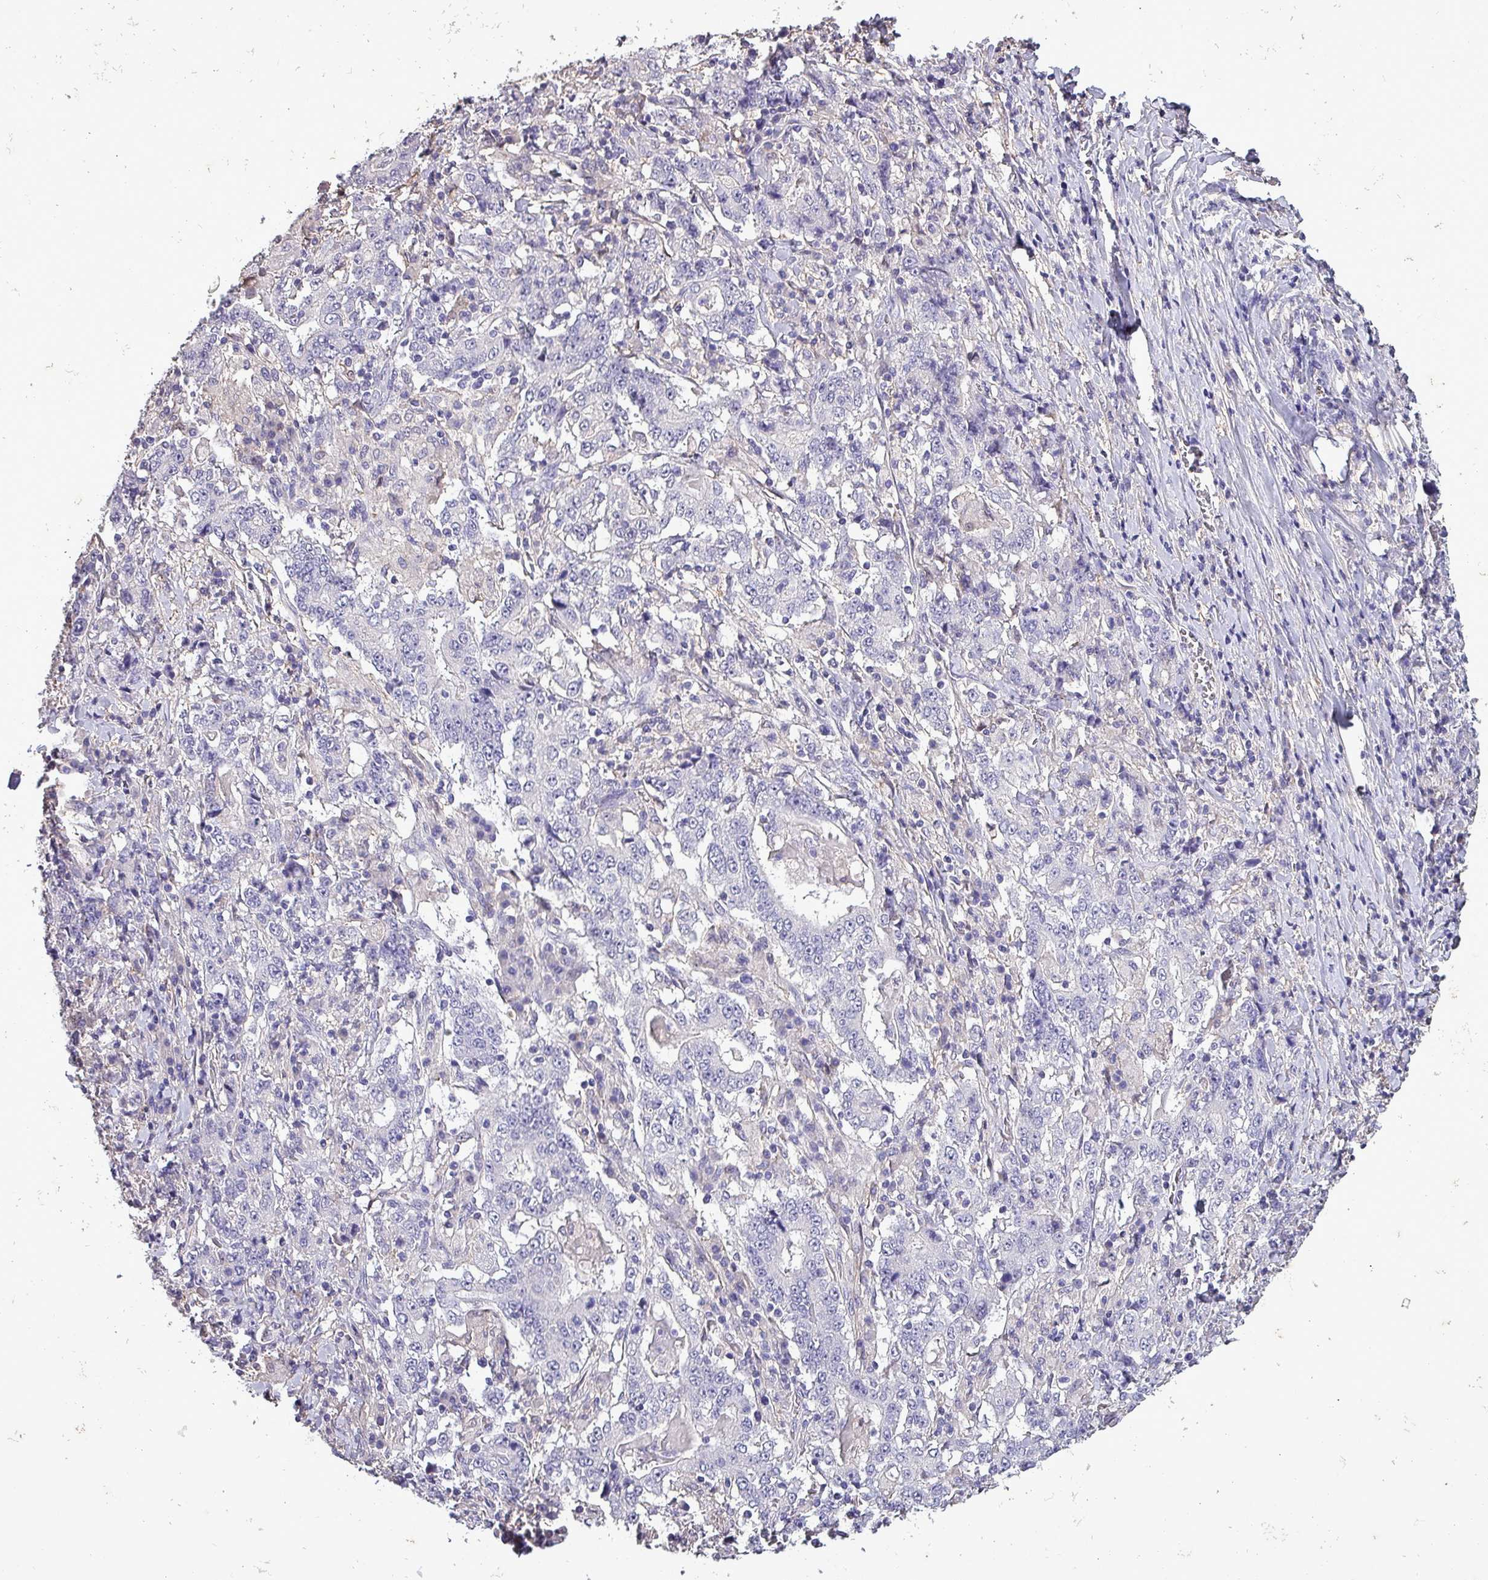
{"staining": {"intensity": "negative", "quantity": "none", "location": "none"}, "tissue": "stomach cancer", "cell_type": "Tumor cells", "image_type": "cancer", "snomed": [{"axis": "morphology", "description": "Normal tissue, NOS"}, {"axis": "morphology", "description": "Adenocarcinoma, NOS"}, {"axis": "topography", "description": "Stomach, upper"}, {"axis": "topography", "description": "Stomach"}], "caption": "Immunohistochemistry (IHC) photomicrograph of stomach adenocarcinoma stained for a protein (brown), which exhibits no staining in tumor cells.", "gene": "HTRA4", "patient": {"sex": "male", "age": 59}}